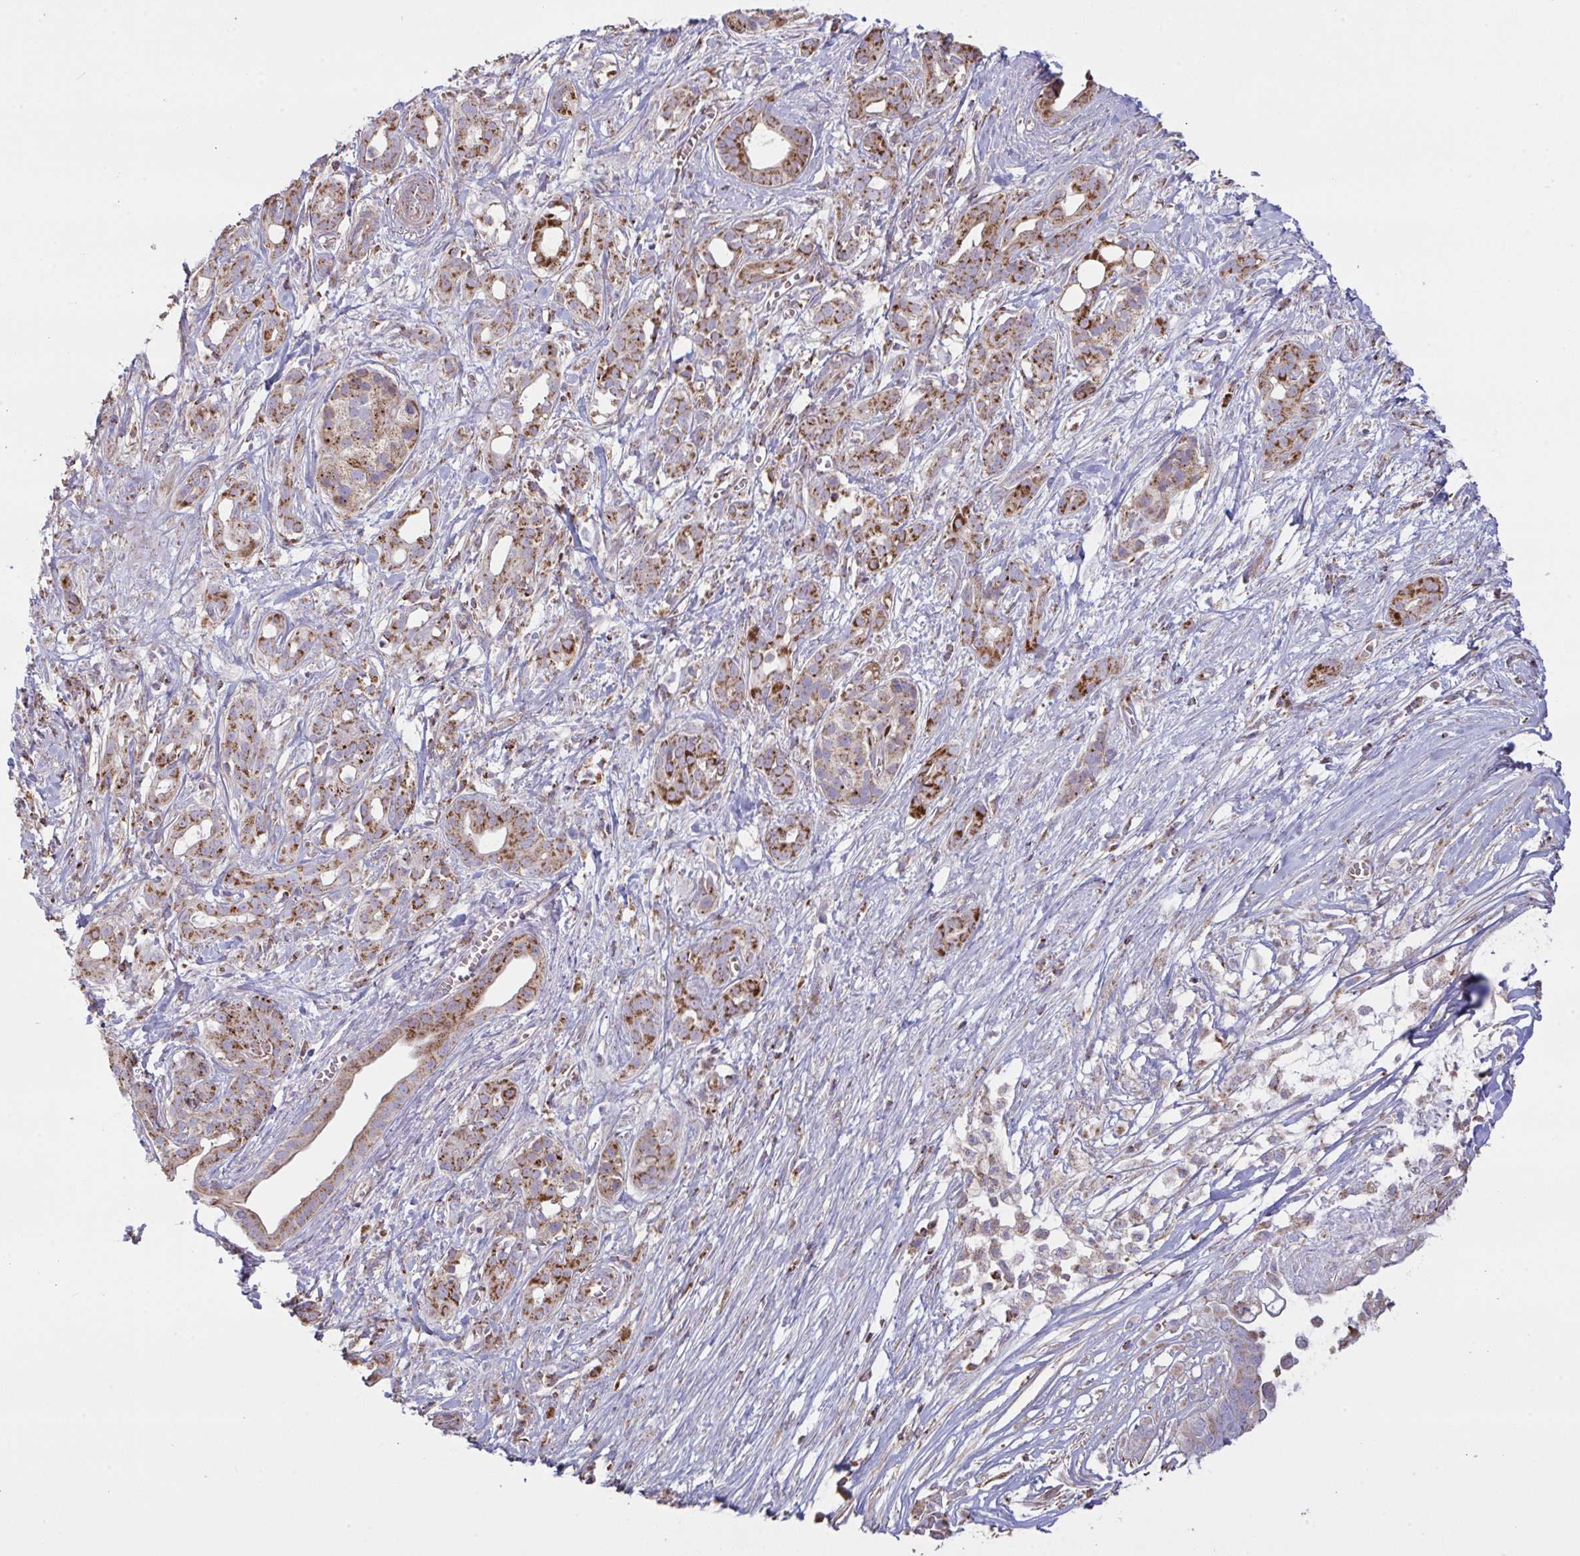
{"staining": {"intensity": "strong", "quantity": "25%-75%", "location": "cytoplasmic/membranous"}, "tissue": "pancreatic cancer", "cell_type": "Tumor cells", "image_type": "cancer", "snomed": [{"axis": "morphology", "description": "Adenocarcinoma, NOS"}, {"axis": "topography", "description": "Pancreas"}], "caption": "A high-resolution photomicrograph shows IHC staining of pancreatic cancer (adenocarcinoma), which reveals strong cytoplasmic/membranous positivity in about 25%-75% of tumor cells. The staining was performed using DAB, with brown indicating positive protein expression. Nuclei are stained blue with hematoxylin.", "gene": "MICOS10", "patient": {"sex": "male", "age": 61}}